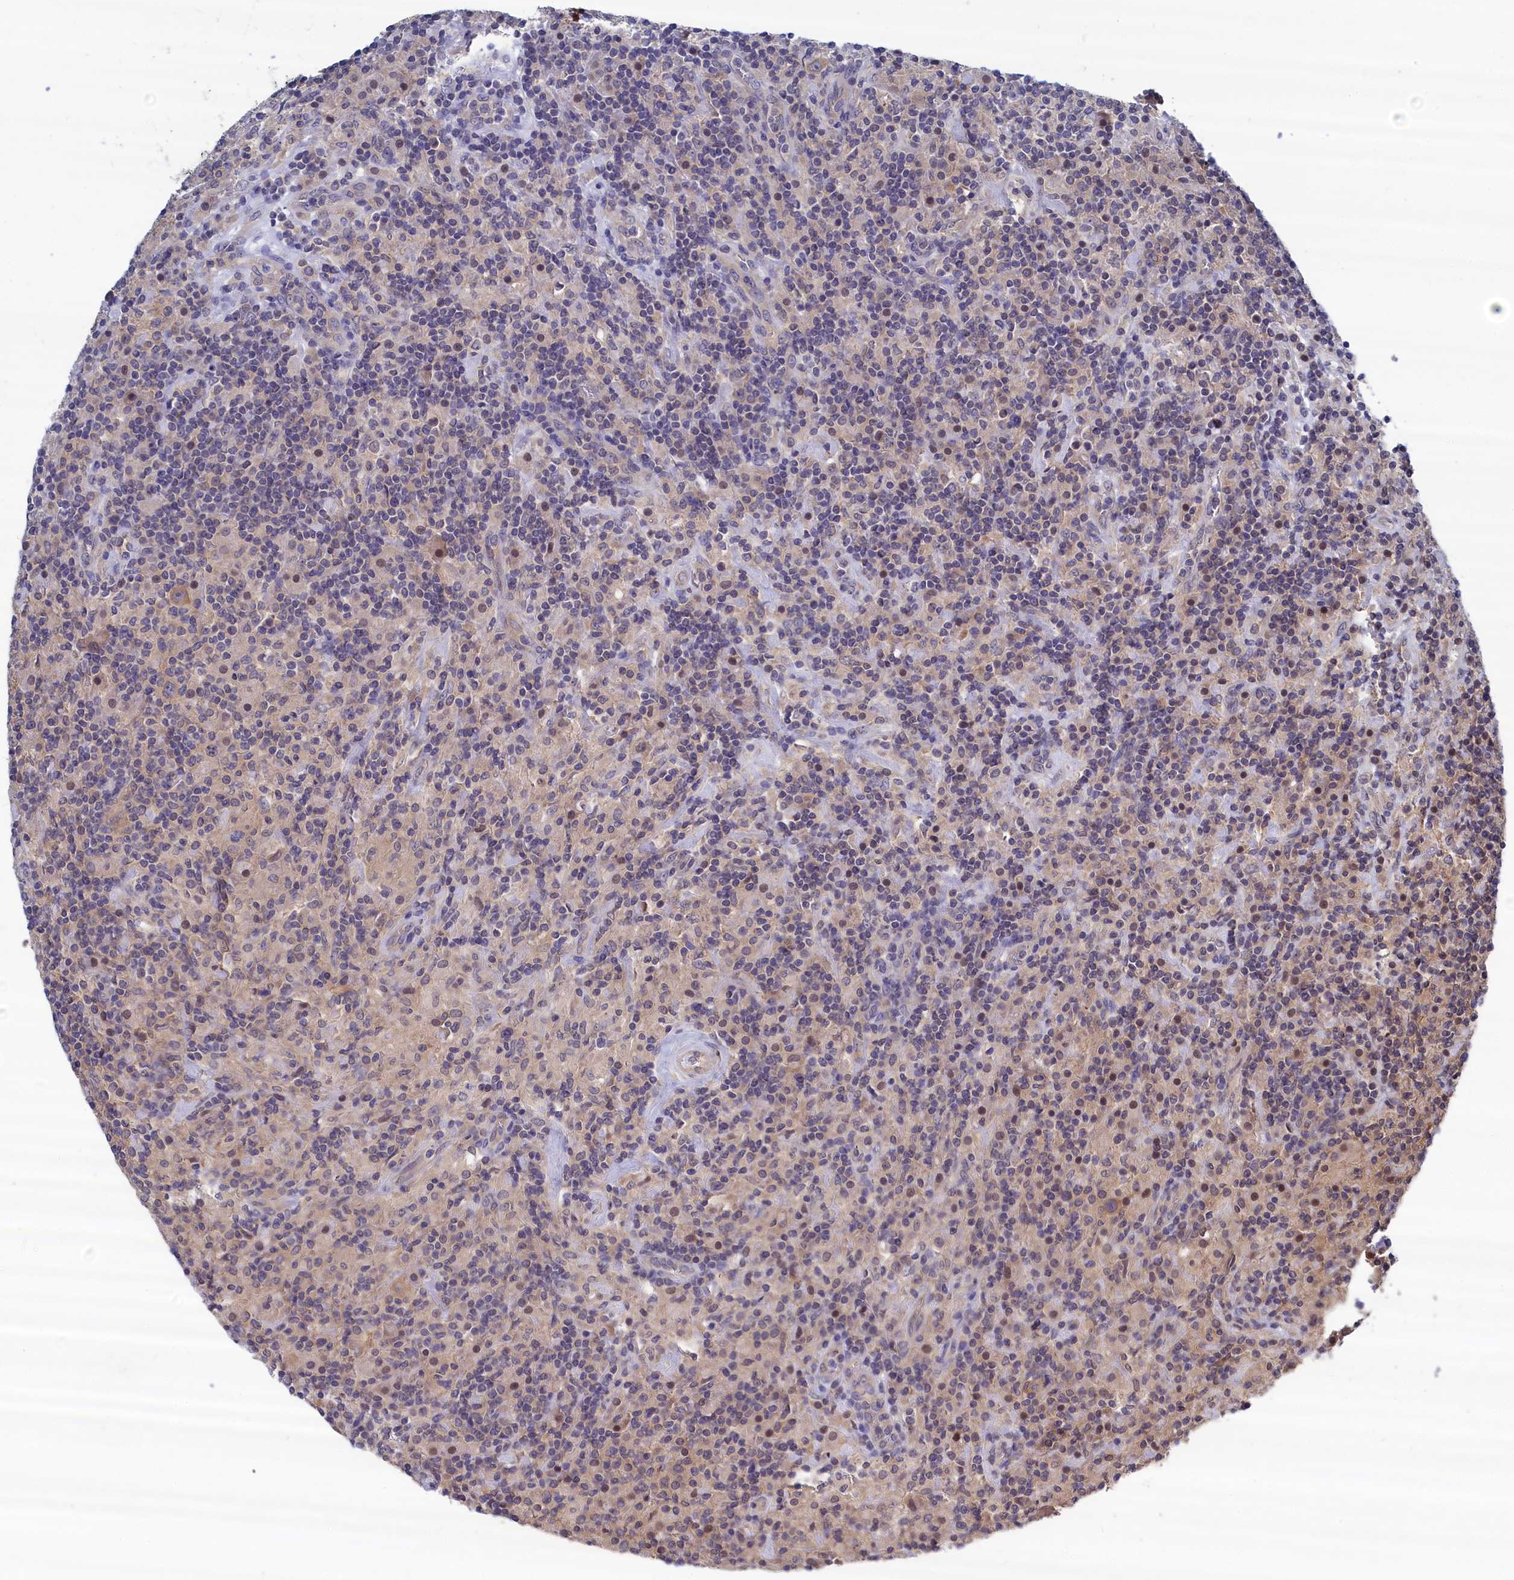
{"staining": {"intensity": "negative", "quantity": "none", "location": "none"}, "tissue": "lymphoma", "cell_type": "Tumor cells", "image_type": "cancer", "snomed": [{"axis": "morphology", "description": "Hodgkin's disease, NOS"}, {"axis": "topography", "description": "Lymph node"}], "caption": "Hodgkin's disease was stained to show a protein in brown. There is no significant staining in tumor cells.", "gene": "PGP", "patient": {"sex": "male", "age": 70}}